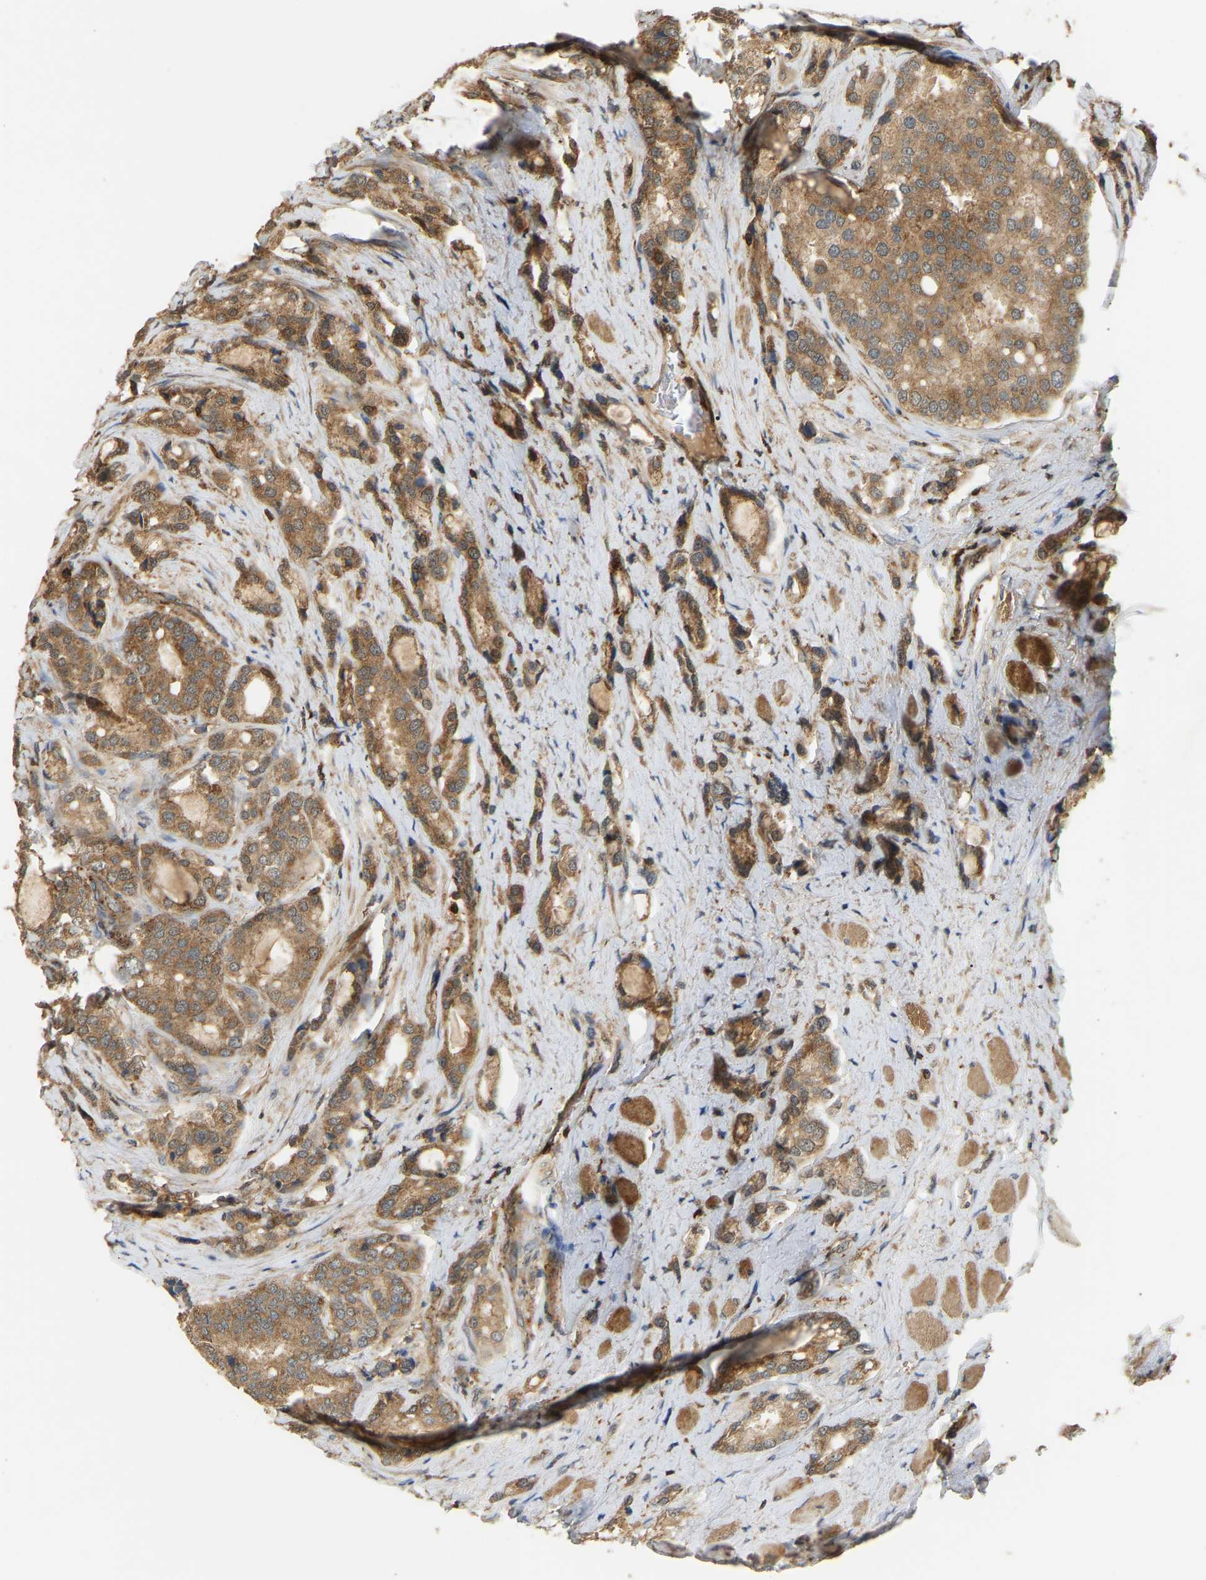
{"staining": {"intensity": "moderate", "quantity": ">75%", "location": "cytoplasmic/membranous"}, "tissue": "prostate cancer", "cell_type": "Tumor cells", "image_type": "cancer", "snomed": [{"axis": "morphology", "description": "Adenocarcinoma, High grade"}, {"axis": "topography", "description": "Prostate"}], "caption": "The immunohistochemical stain labels moderate cytoplasmic/membranous expression in tumor cells of prostate cancer (adenocarcinoma (high-grade)) tissue.", "gene": "GOPC", "patient": {"sex": "male", "age": 50}}